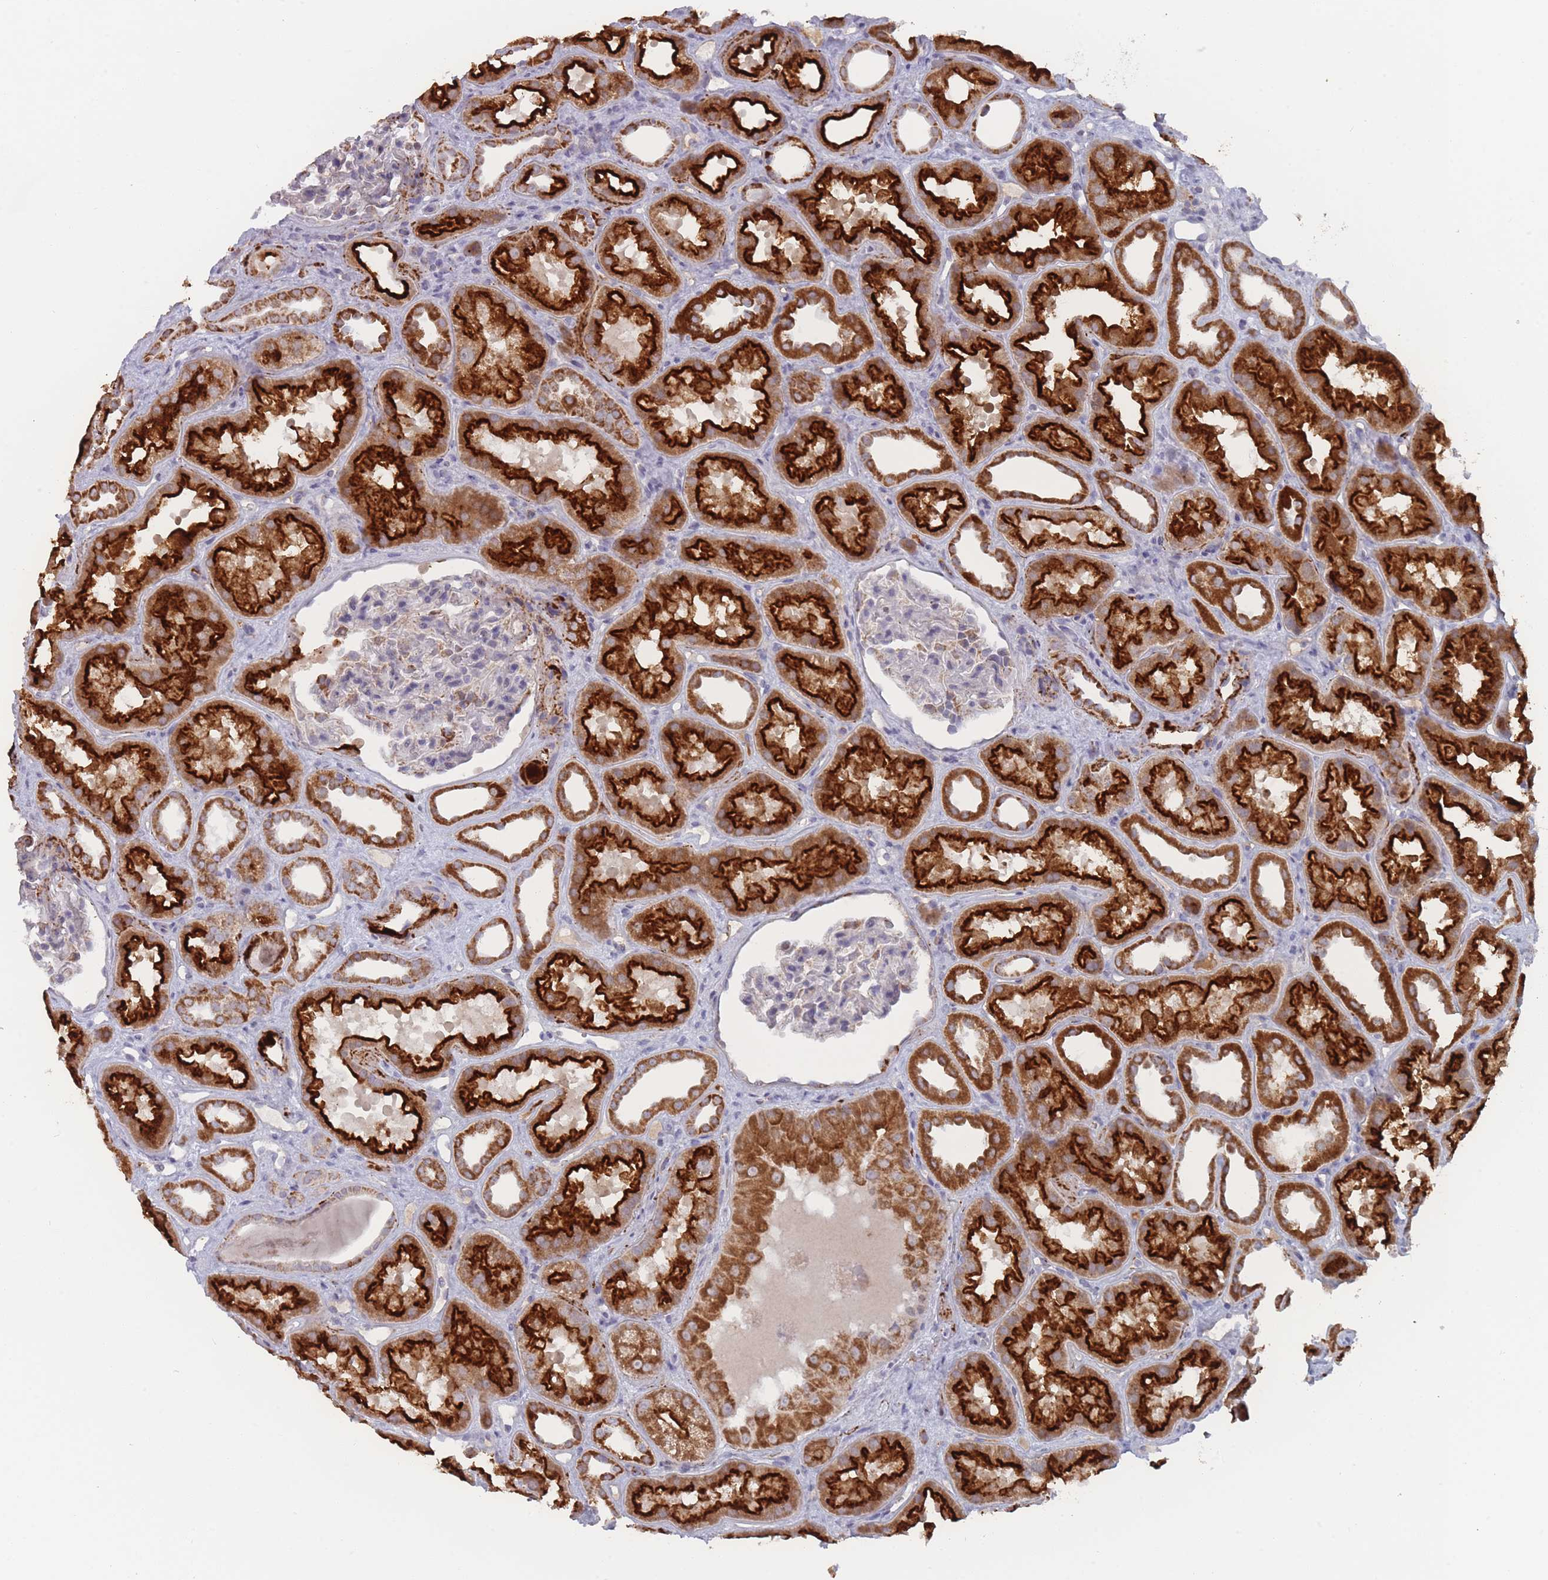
{"staining": {"intensity": "moderate", "quantity": "<25%", "location": "cytoplasmic/membranous"}, "tissue": "kidney", "cell_type": "Cells in glomeruli", "image_type": "normal", "snomed": [{"axis": "morphology", "description": "Normal tissue, NOS"}, {"axis": "topography", "description": "Kidney"}], "caption": "Immunohistochemistry (IHC) micrograph of normal kidney: human kidney stained using IHC exhibits low levels of moderate protein expression localized specifically in the cytoplasmic/membranous of cells in glomeruli, appearing as a cytoplasmic/membranous brown color.", "gene": "TRARG1", "patient": {"sex": "male", "age": 61}}